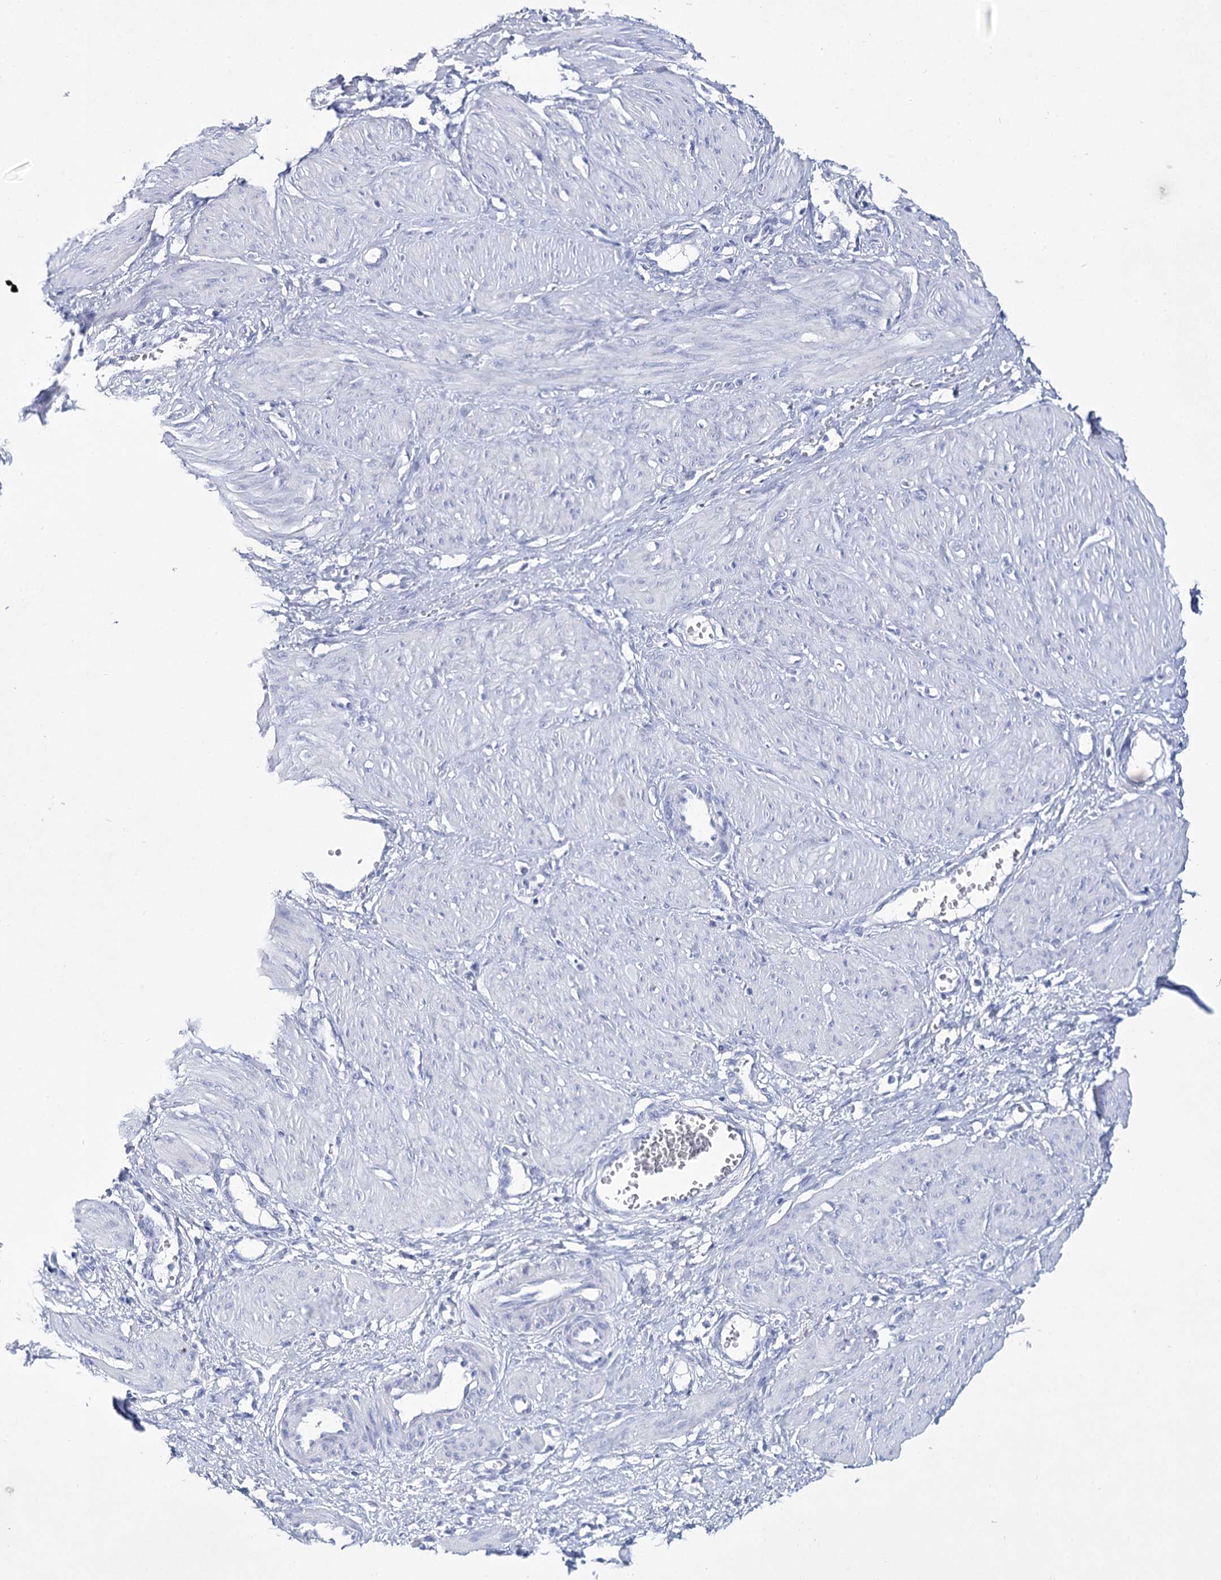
{"staining": {"intensity": "negative", "quantity": "none", "location": "none"}, "tissue": "smooth muscle", "cell_type": "Smooth muscle cells", "image_type": "normal", "snomed": [{"axis": "morphology", "description": "Normal tissue, NOS"}, {"axis": "topography", "description": "Endometrium"}], "caption": "A high-resolution histopathology image shows immunohistochemistry (IHC) staining of normal smooth muscle, which shows no significant expression in smooth muscle cells.", "gene": "RNF186", "patient": {"sex": "female", "age": 33}}